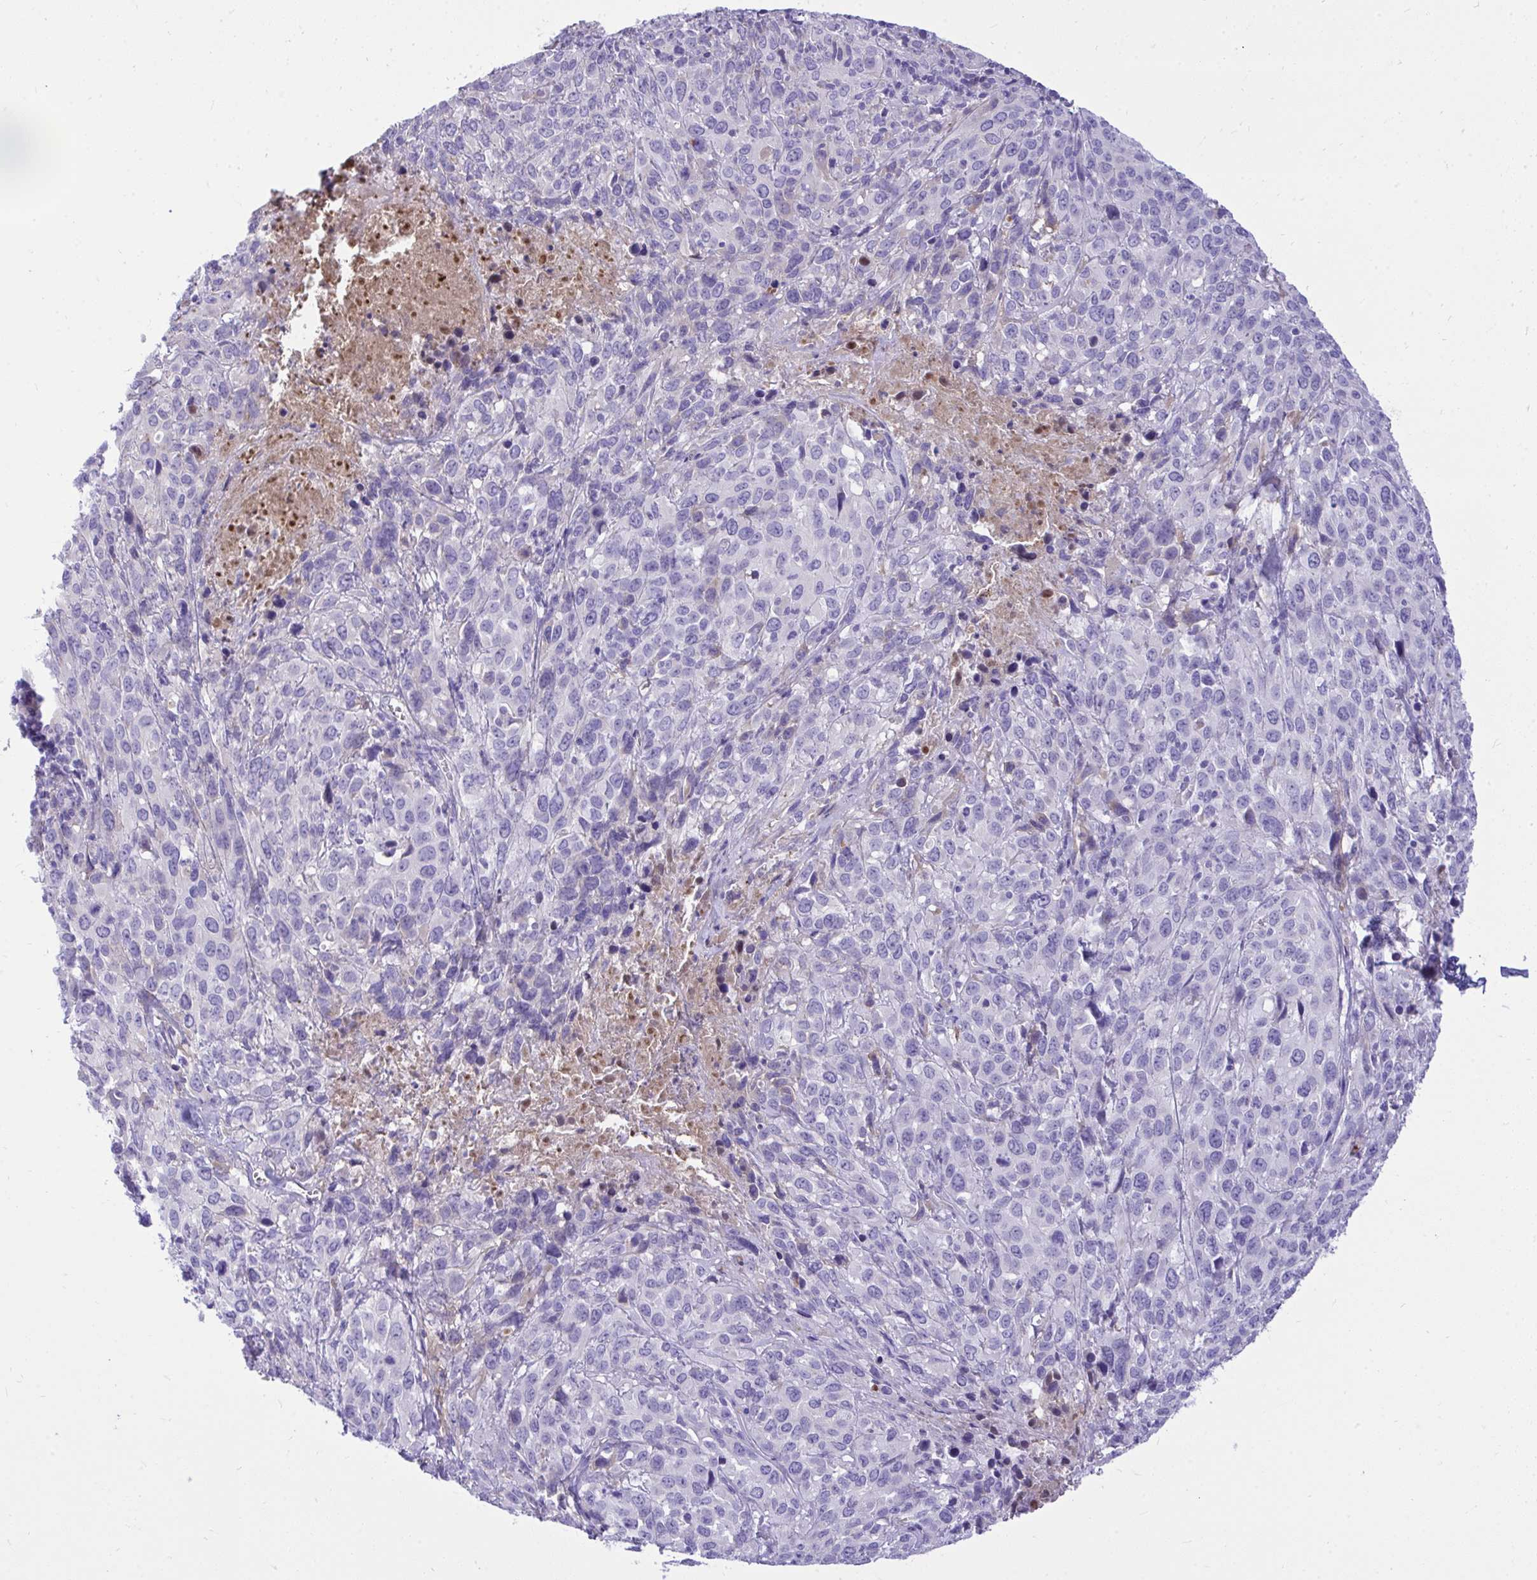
{"staining": {"intensity": "negative", "quantity": "none", "location": "none"}, "tissue": "cervical cancer", "cell_type": "Tumor cells", "image_type": "cancer", "snomed": [{"axis": "morphology", "description": "Normal tissue, NOS"}, {"axis": "morphology", "description": "Squamous cell carcinoma, NOS"}, {"axis": "topography", "description": "Cervix"}], "caption": "Micrograph shows no protein staining in tumor cells of cervical cancer tissue.", "gene": "HRG", "patient": {"sex": "female", "age": 51}}